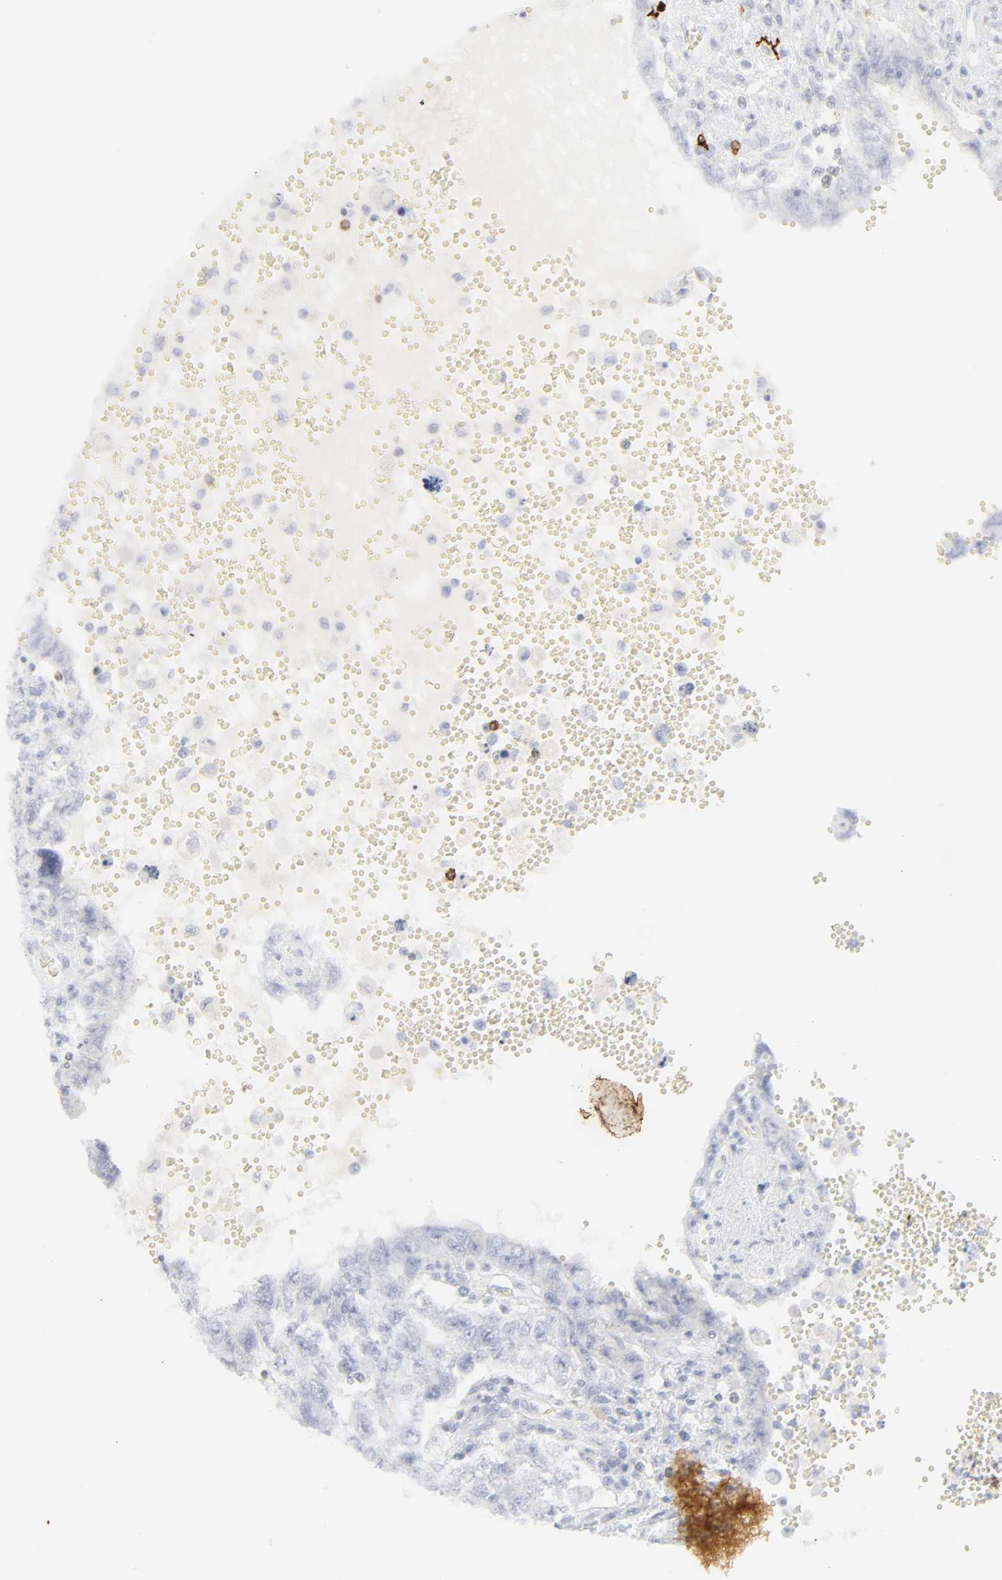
{"staining": {"intensity": "negative", "quantity": "none", "location": "none"}, "tissue": "testis cancer", "cell_type": "Tumor cells", "image_type": "cancer", "snomed": [{"axis": "morphology", "description": "Carcinoma, Embryonal, NOS"}, {"axis": "topography", "description": "Testis"}], "caption": "Tumor cells show no significant protein staining in embryonal carcinoma (testis).", "gene": "CCR7", "patient": {"sex": "male", "age": 26}}